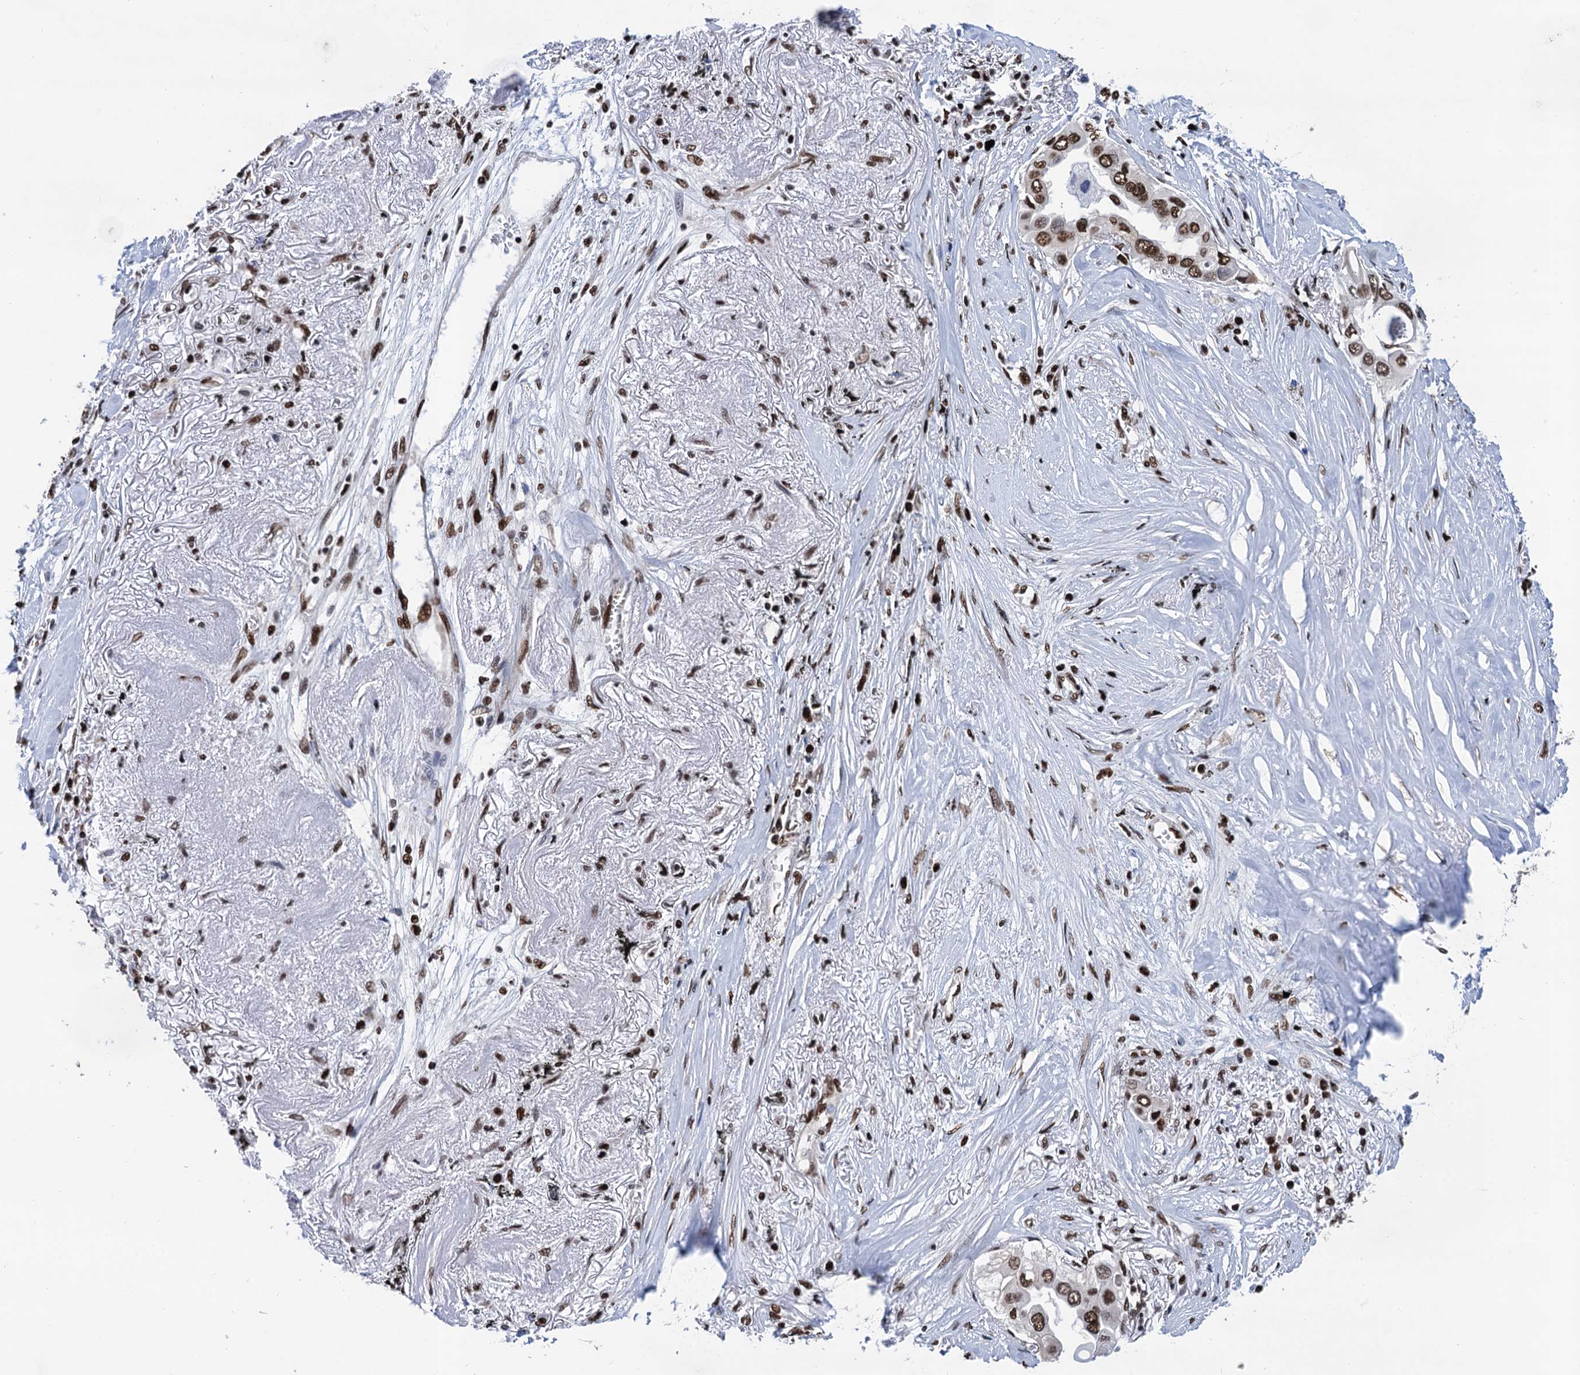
{"staining": {"intensity": "strong", "quantity": ">75%", "location": "nuclear"}, "tissue": "lung cancer", "cell_type": "Tumor cells", "image_type": "cancer", "snomed": [{"axis": "morphology", "description": "Adenocarcinoma, NOS"}, {"axis": "topography", "description": "Lung"}], "caption": "Tumor cells exhibit high levels of strong nuclear staining in approximately >75% of cells in human lung adenocarcinoma.", "gene": "PPP4R1", "patient": {"sex": "female", "age": 76}}